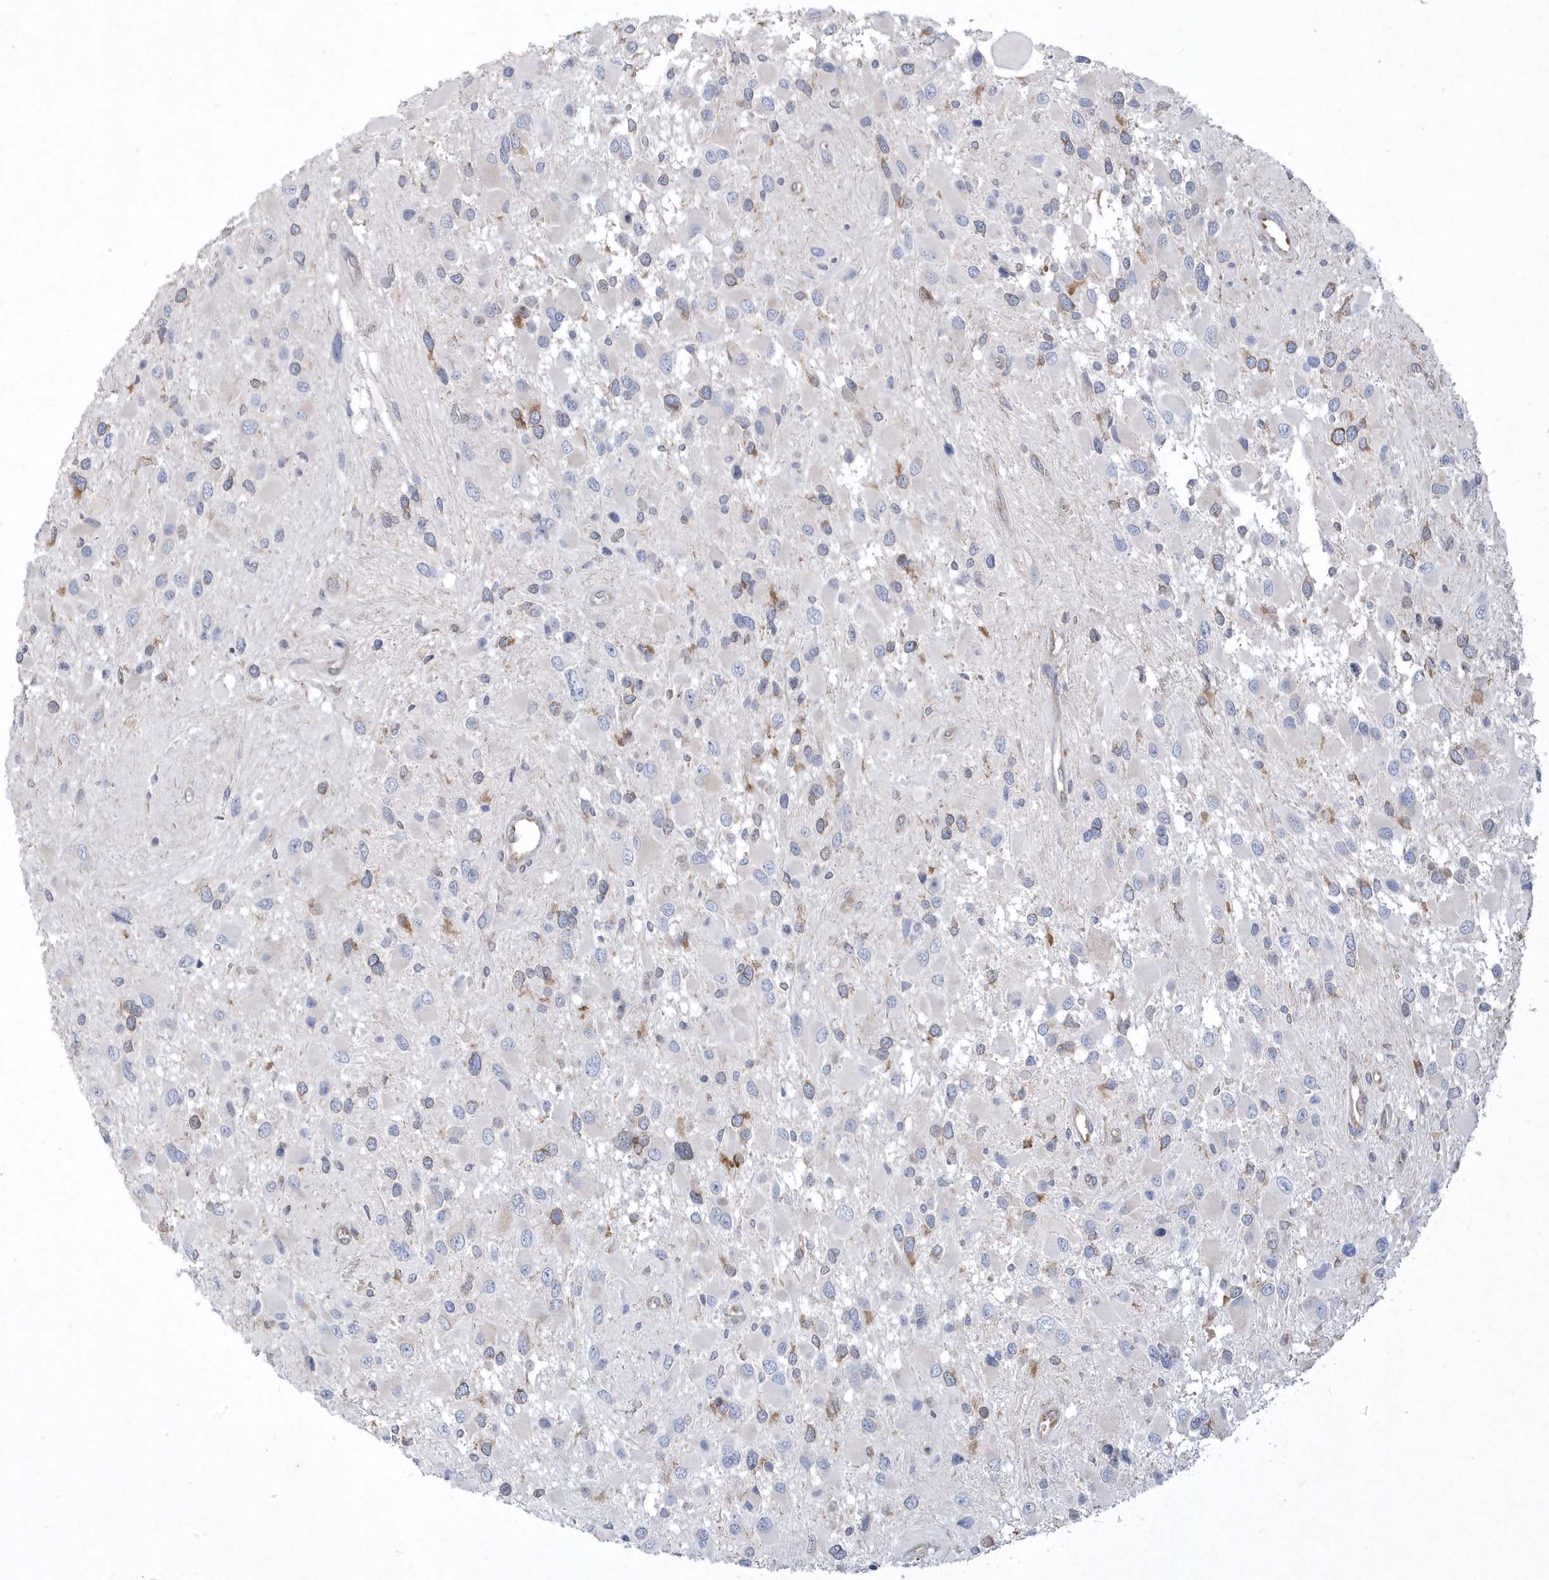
{"staining": {"intensity": "moderate", "quantity": "<25%", "location": "cytoplasmic/membranous"}, "tissue": "glioma", "cell_type": "Tumor cells", "image_type": "cancer", "snomed": [{"axis": "morphology", "description": "Glioma, malignant, High grade"}, {"axis": "topography", "description": "Brain"}], "caption": "High-magnification brightfield microscopy of malignant glioma (high-grade) stained with DAB (3,3'-diaminobenzidine) (brown) and counterstained with hematoxylin (blue). tumor cells exhibit moderate cytoplasmic/membranous expression is present in approximately<25% of cells.", "gene": "DGAT1", "patient": {"sex": "male", "age": 53}}